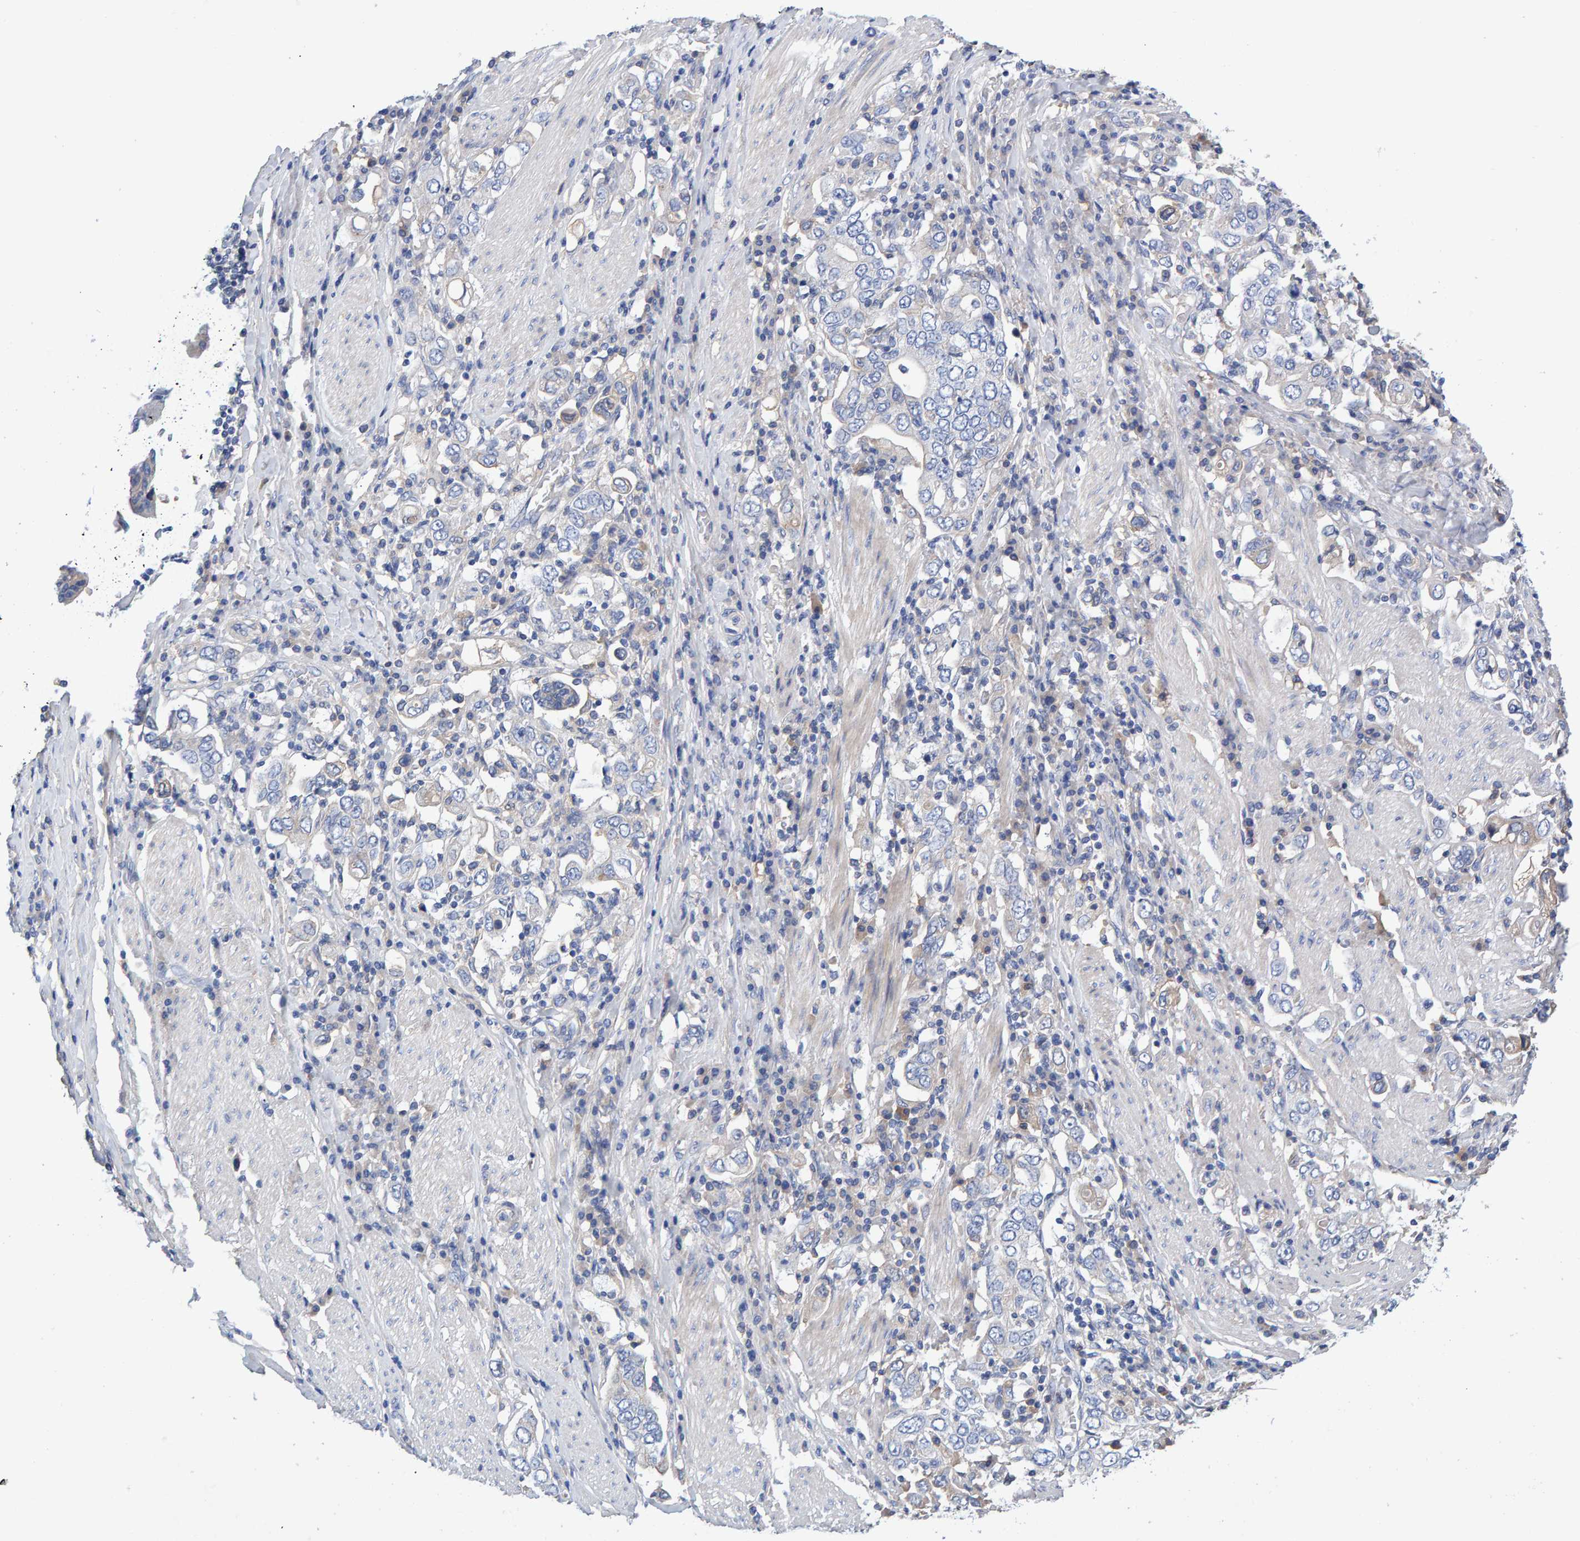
{"staining": {"intensity": "negative", "quantity": "none", "location": "none"}, "tissue": "stomach cancer", "cell_type": "Tumor cells", "image_type": "cancer", "snomed": [{"axis": "morphology", "description": "Adenocarcinoma, NOS"}, {"axis": "topography", "description": "Stomach, upper"}], "caption": "Immunohistochemical staining of adenocarcinoma (stomach) reveals no significant positivity in tumor cells.", "gene": "EFR3A", "patient": {"sex": "male", "age": 62}}